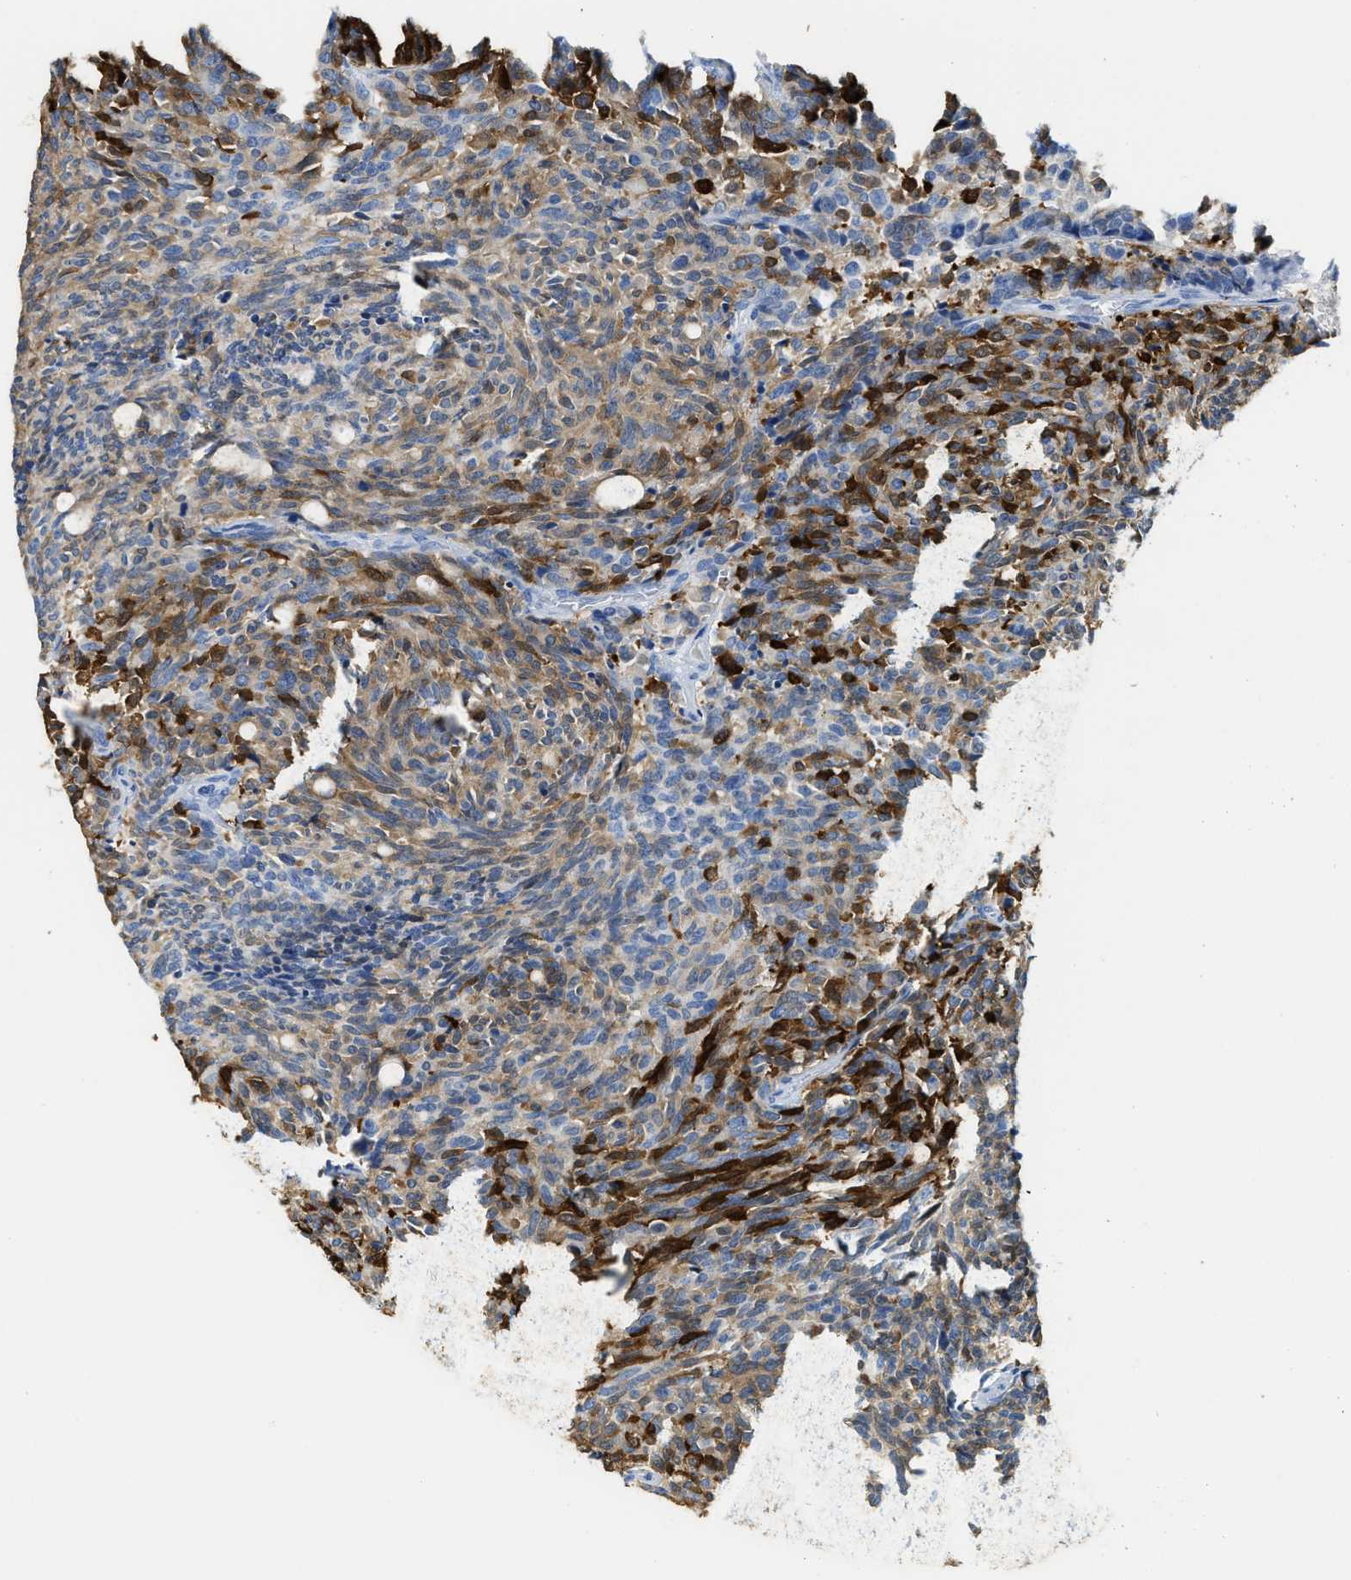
{"staining": {"intensity": "weak", "quantity": ">75%", "location": "cytoplasmic/membranous"}, "tissue": "carcinoid", "cell_type": "Tumor cells", "image_type": "cancer", "snomed": [{"axis": "morphology", "description": "Carcinoid, malignant, NOS"}, {"axis": "topography", "description": "Pancreas"}], "caption": "Approximately >75% of tumor cells in human malignant carcinoid demonstrate weak cytoplasmic/membranous protein staining as visualized by brown immunohistochemical staining.", "gene": "ASS1", "patient": {"sex": "female", "age": 54}}